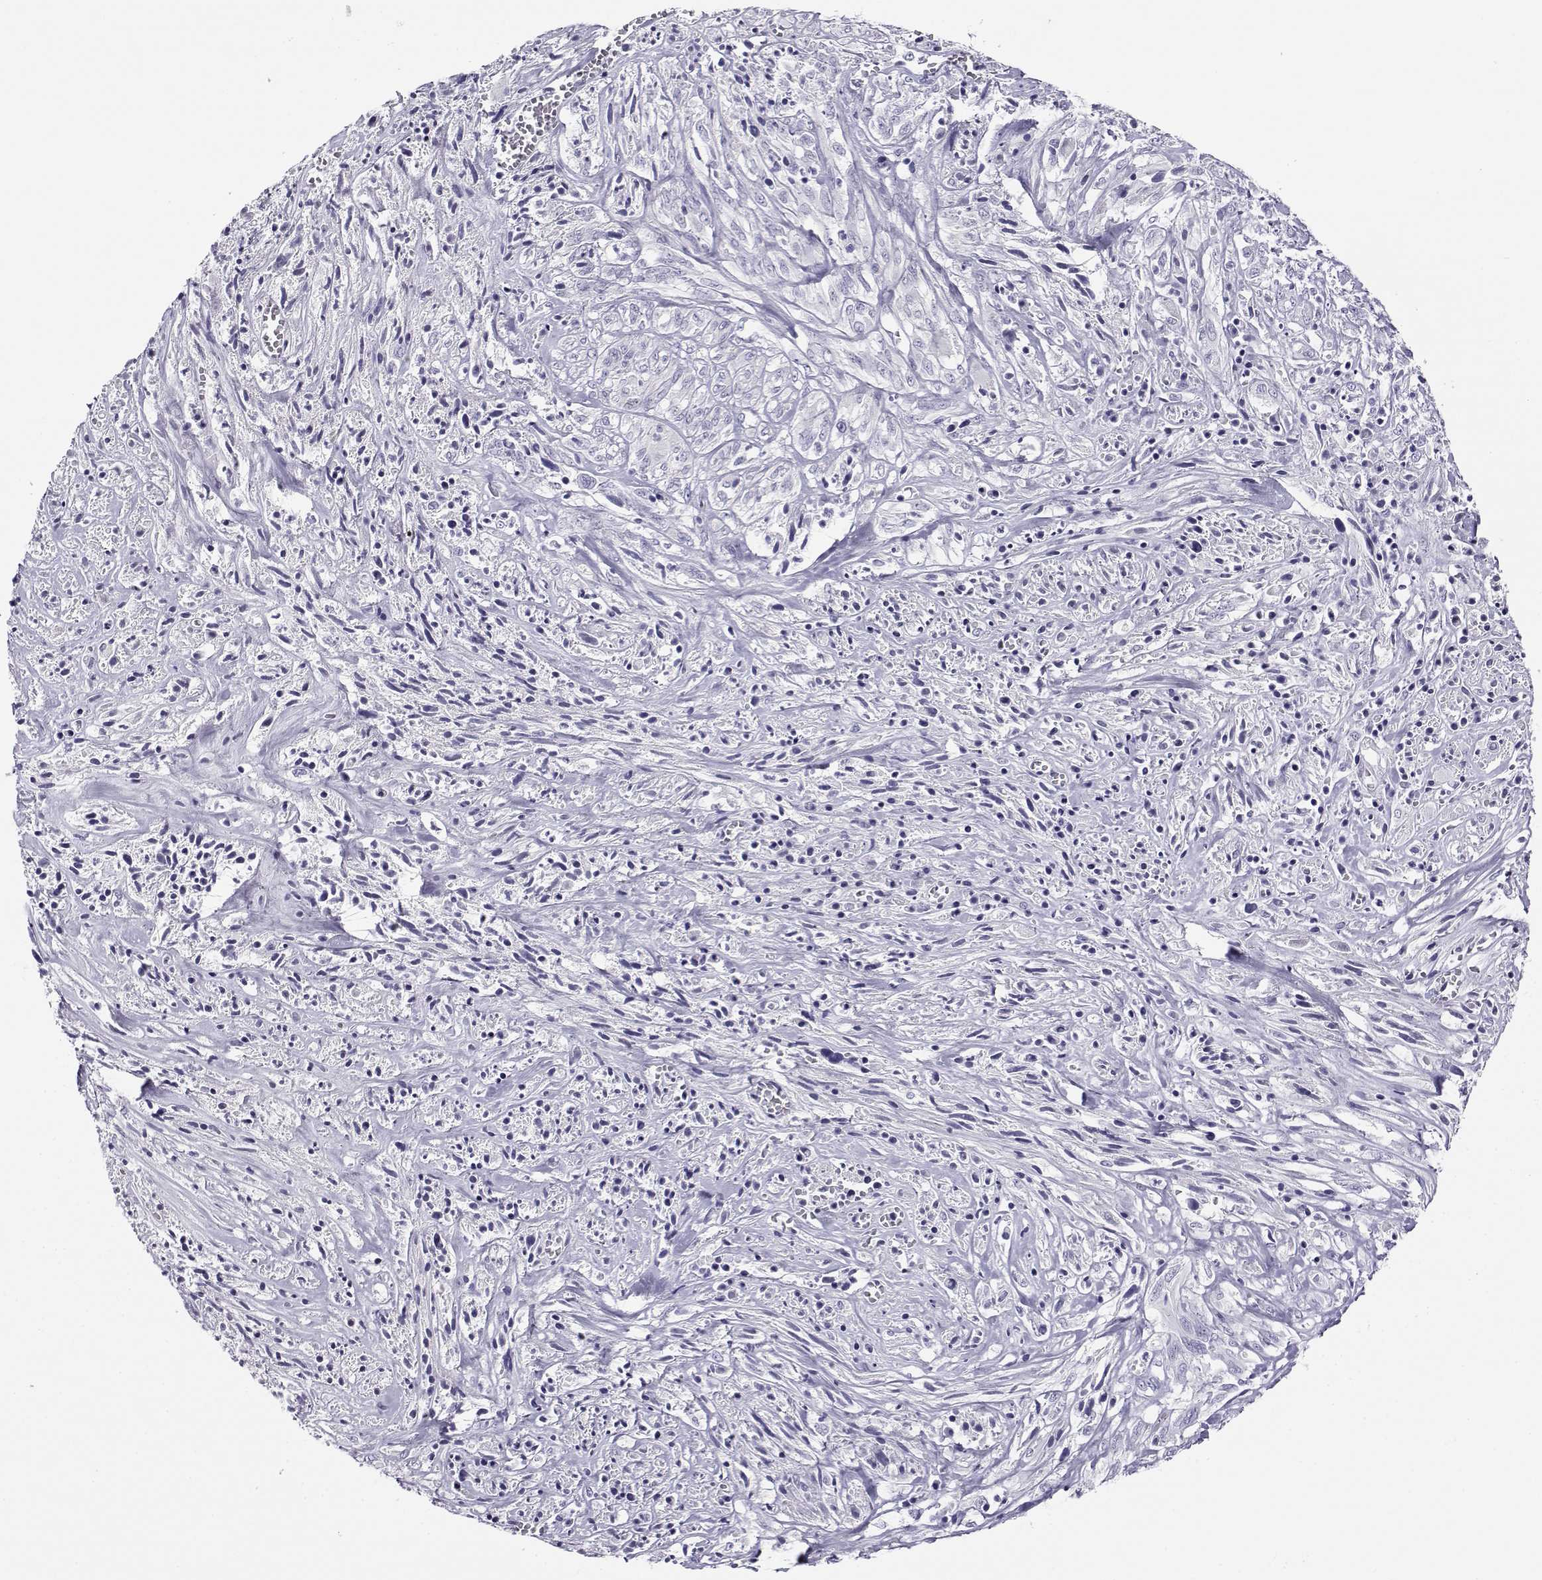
{"staining": {"intensity": "negative", "quantity": "none", "location": "none"}, "tissue": "melanoma", "cell_type": "Tumor cells", "image_type": "cancer", "snomed": [{"axis": "morphology", "description": "Malignant melanoma, NOS"}, {"axis": "topography", "description": "Skin"}], "caption": "A high-resolution photomicrograph shows IHC staining of malignant melanoma, which shows no significant expression in tumor cells. (Stains: DAB (3,3'-diaminobenzidine) immunohistochemistry with hematoxylin counter stain, Microscopy: brightfield microscopy at high magnification).", "gene": "RHOXF2", "patient": {"sex": "female", "age": 91}}